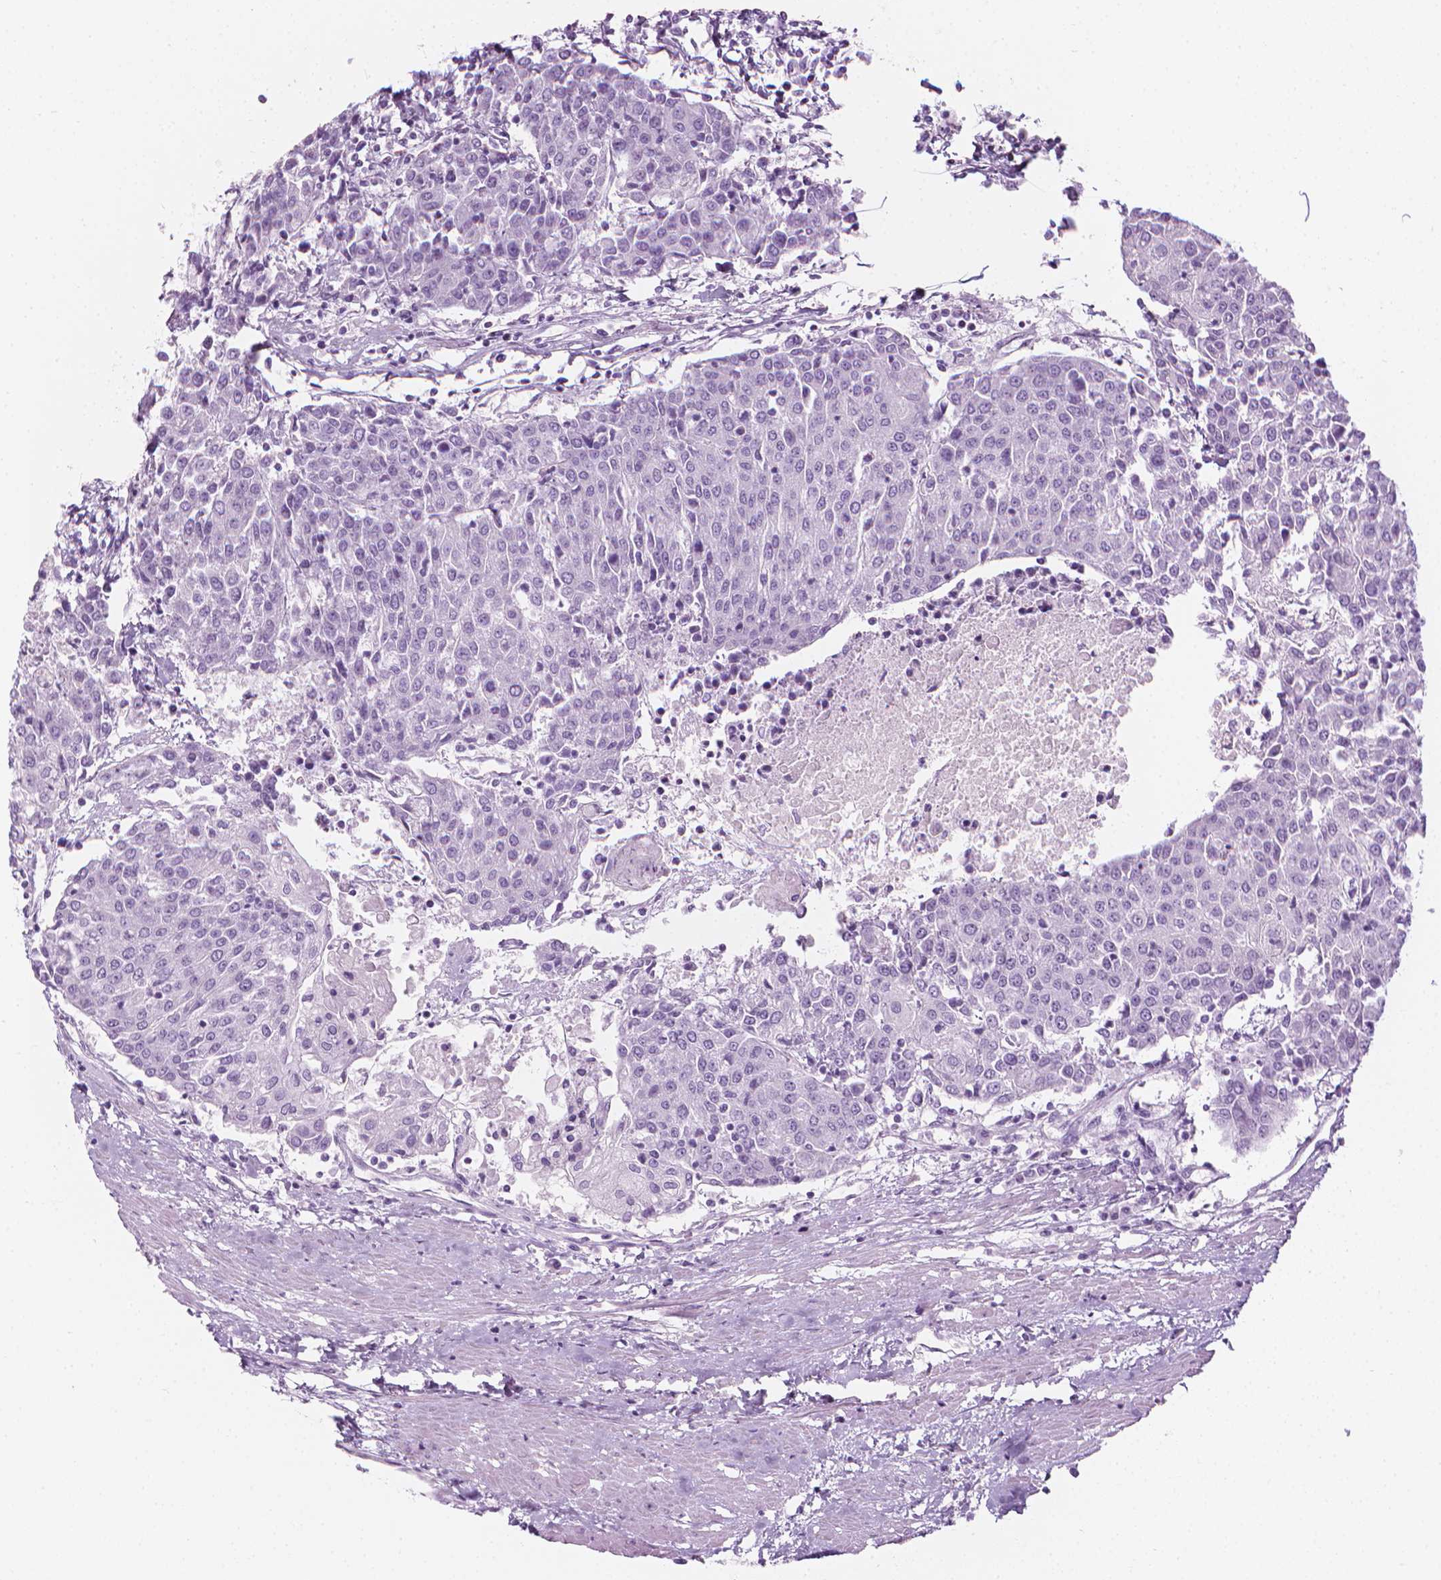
{"staining": {"intensity": "negative", "quantity": "none", "location": "none"}, "tissue": "urothelial cancer", "cell_type": "Tumor cells", "image_type": "cancer", "snomed": [{"axis": "morphology", "description": "Urothelial carcinoma, High grade"}, {"axis": "topography", "description": "Urinary bladder"}], "caption": "Urothelial cancer was stained to show a protein in brown. There is no significant expression in tumor cells.", "gene": "SCG3", "patient": {"sex": "female", "age": 85}}